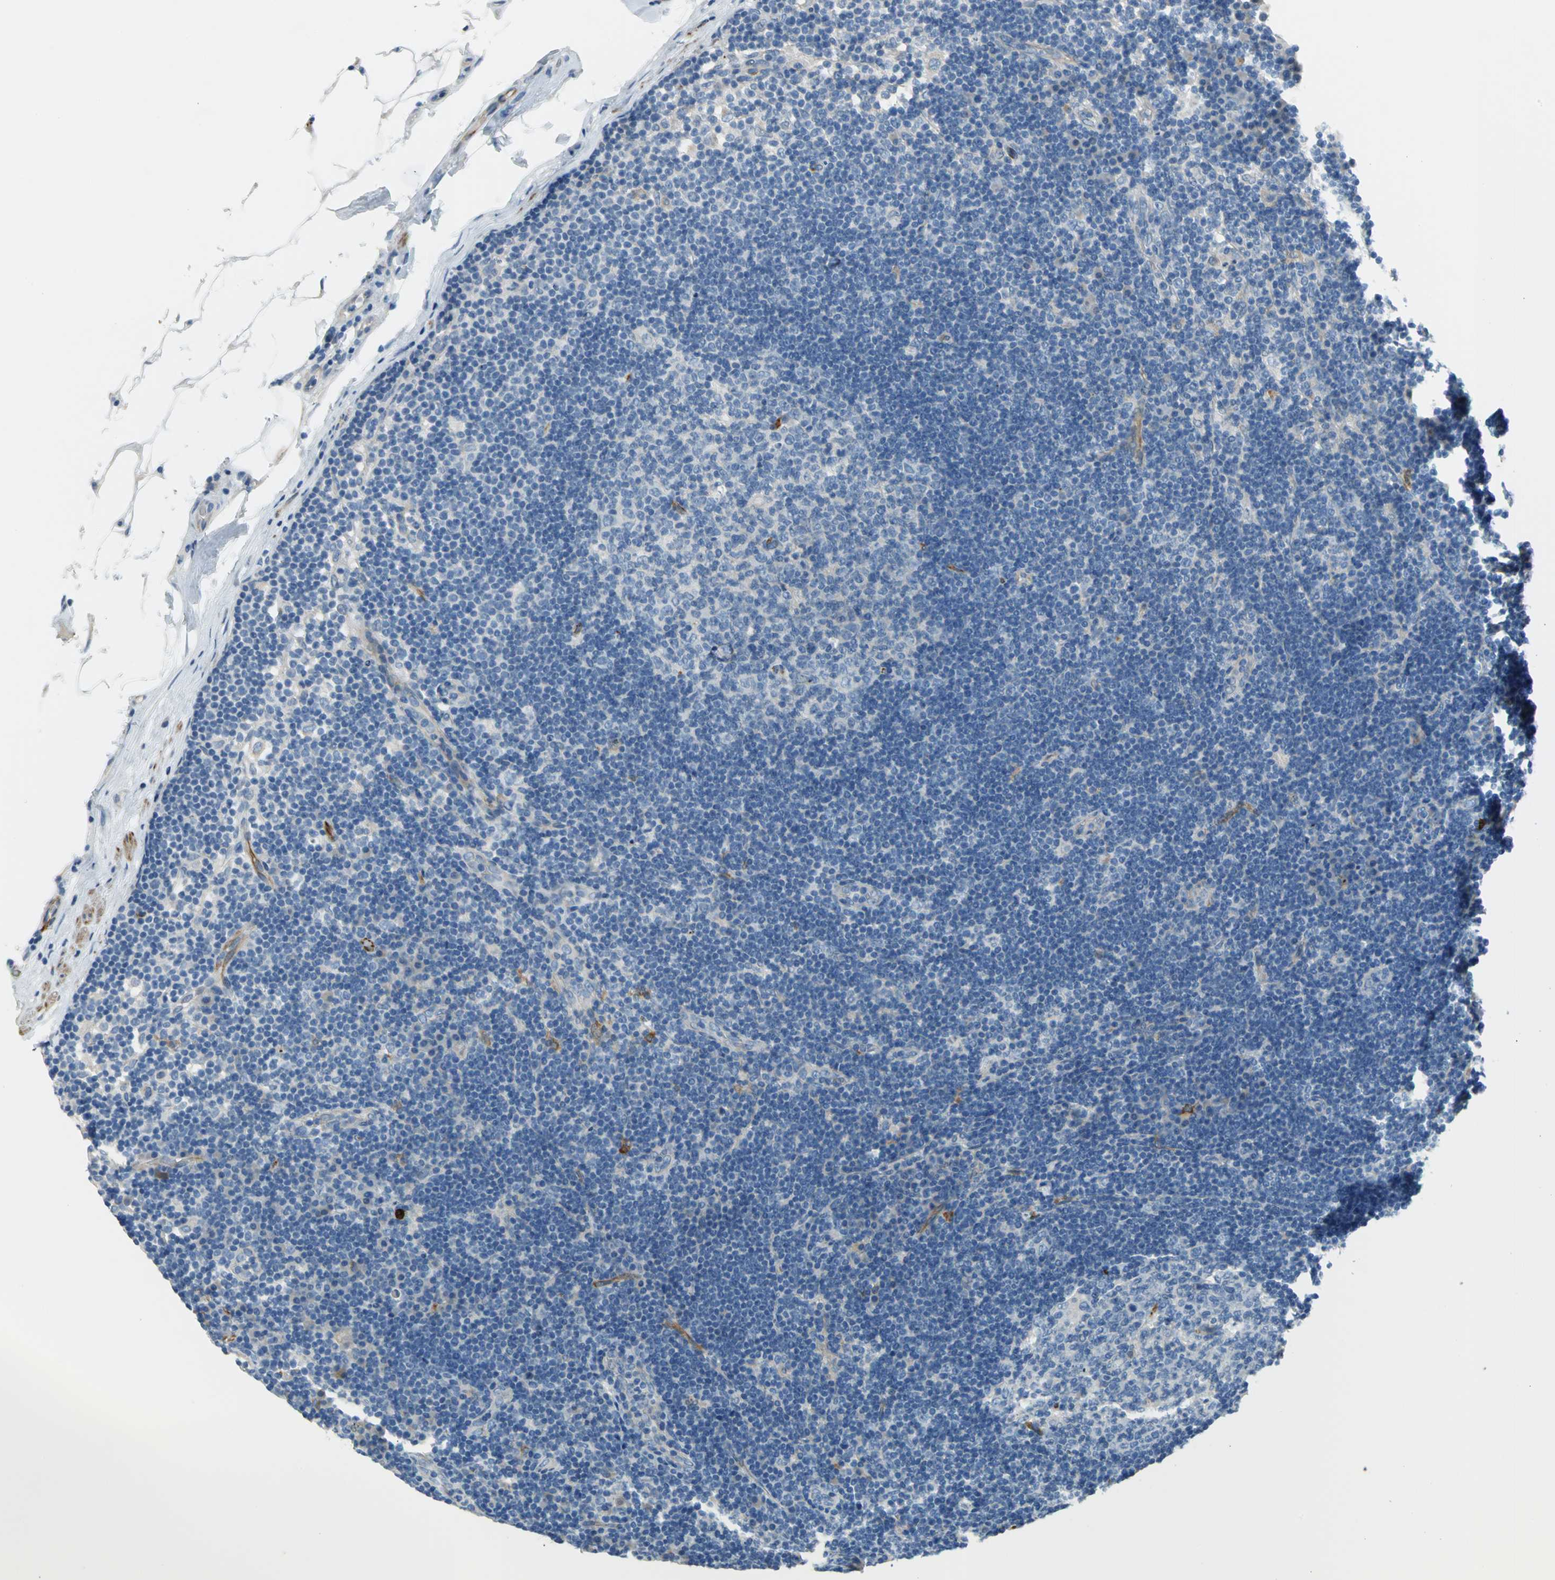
{"staining": {"intensity": "negative", "quantity": "none", "location": "none"}, "tissue": "lymph node", "cell_type": "Germinal center cells", "image_type": "normal", "snomed": [{"axis": "morphology", "description": "Normal tissue, NOS"}, {"axis": "morphology", "description": "Squamous cell carcinoma, metastatic, NOS"}, {"axis": "topography", "description": "Lymph node"}], "caption": "IHC of normal lymph node shows no expression in germinal center cells. (DAB immunohistochemistry visualized using brightfield microscopy, high magnification).", "gene": "ALOX15", "patient": {"sex": "female", "age": 53}}